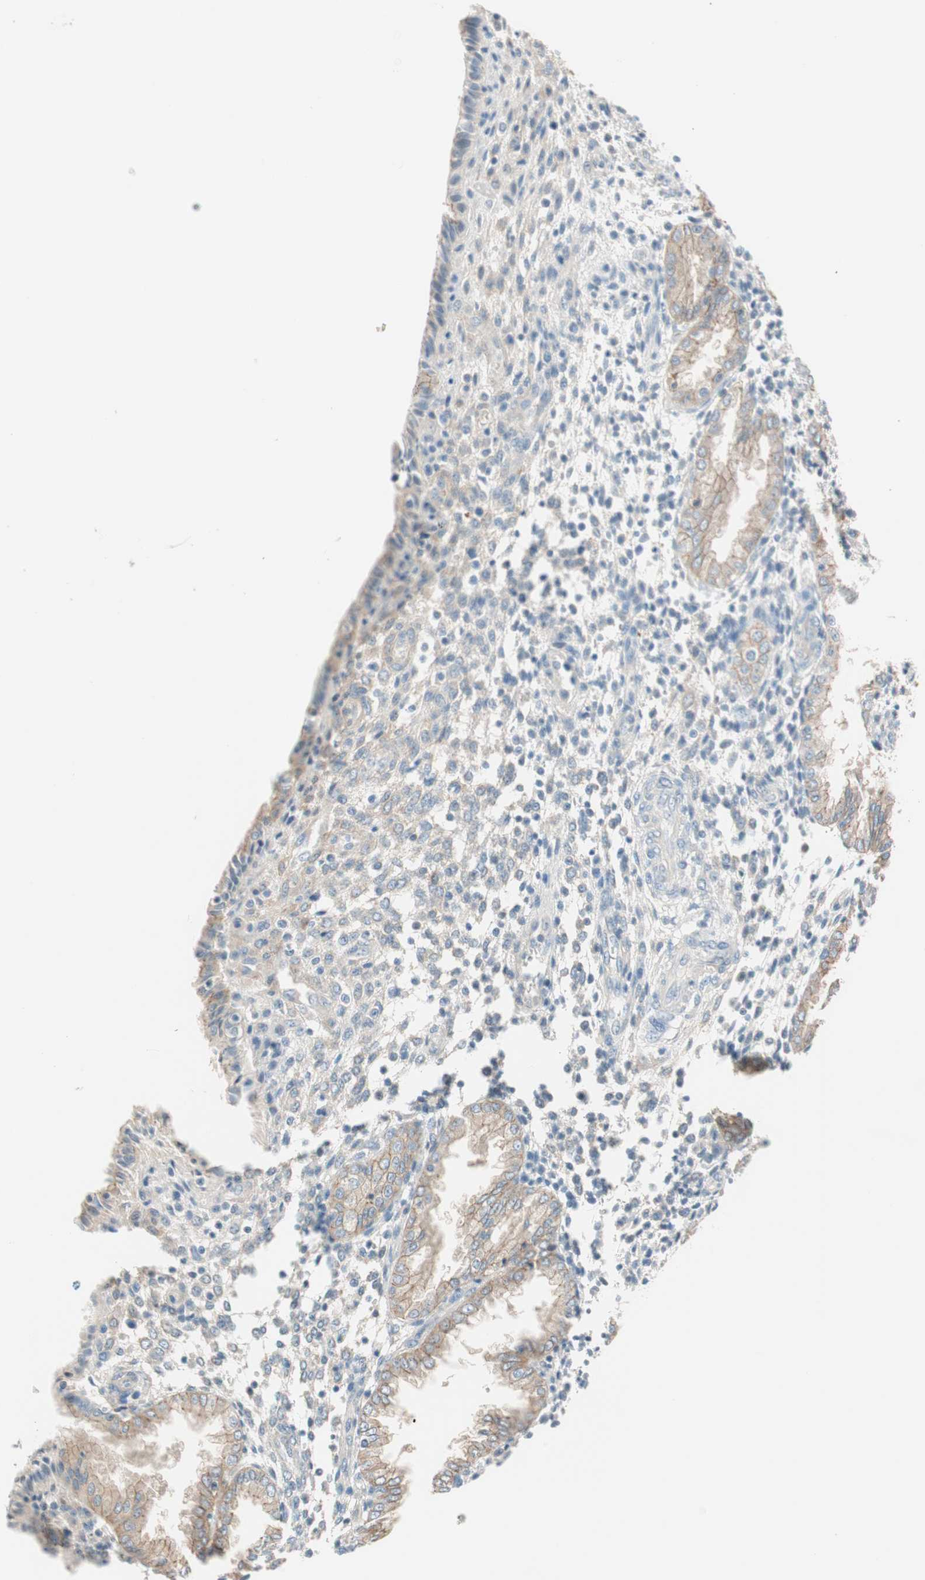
{"staining": {"intensity": "negative", "quantity": "none", "location": "none"}, "tissue": "endometrium", "cell_type": "Cells in endometrial stroma", "image_type": "normal", "snomed": [{"axis": "morphology", "description": "Normal tissue, NOS"}, {"axis": "topography", "description": "Endometrium"}], "caption": "Immunohistochemistry micrograph of unremarkable endometrium stained for a protein (brown), which exhibits no positivity in cells in endometrial stroma.", "gene": "GLUL", "patient": {"sex": "female", "age": 33}}